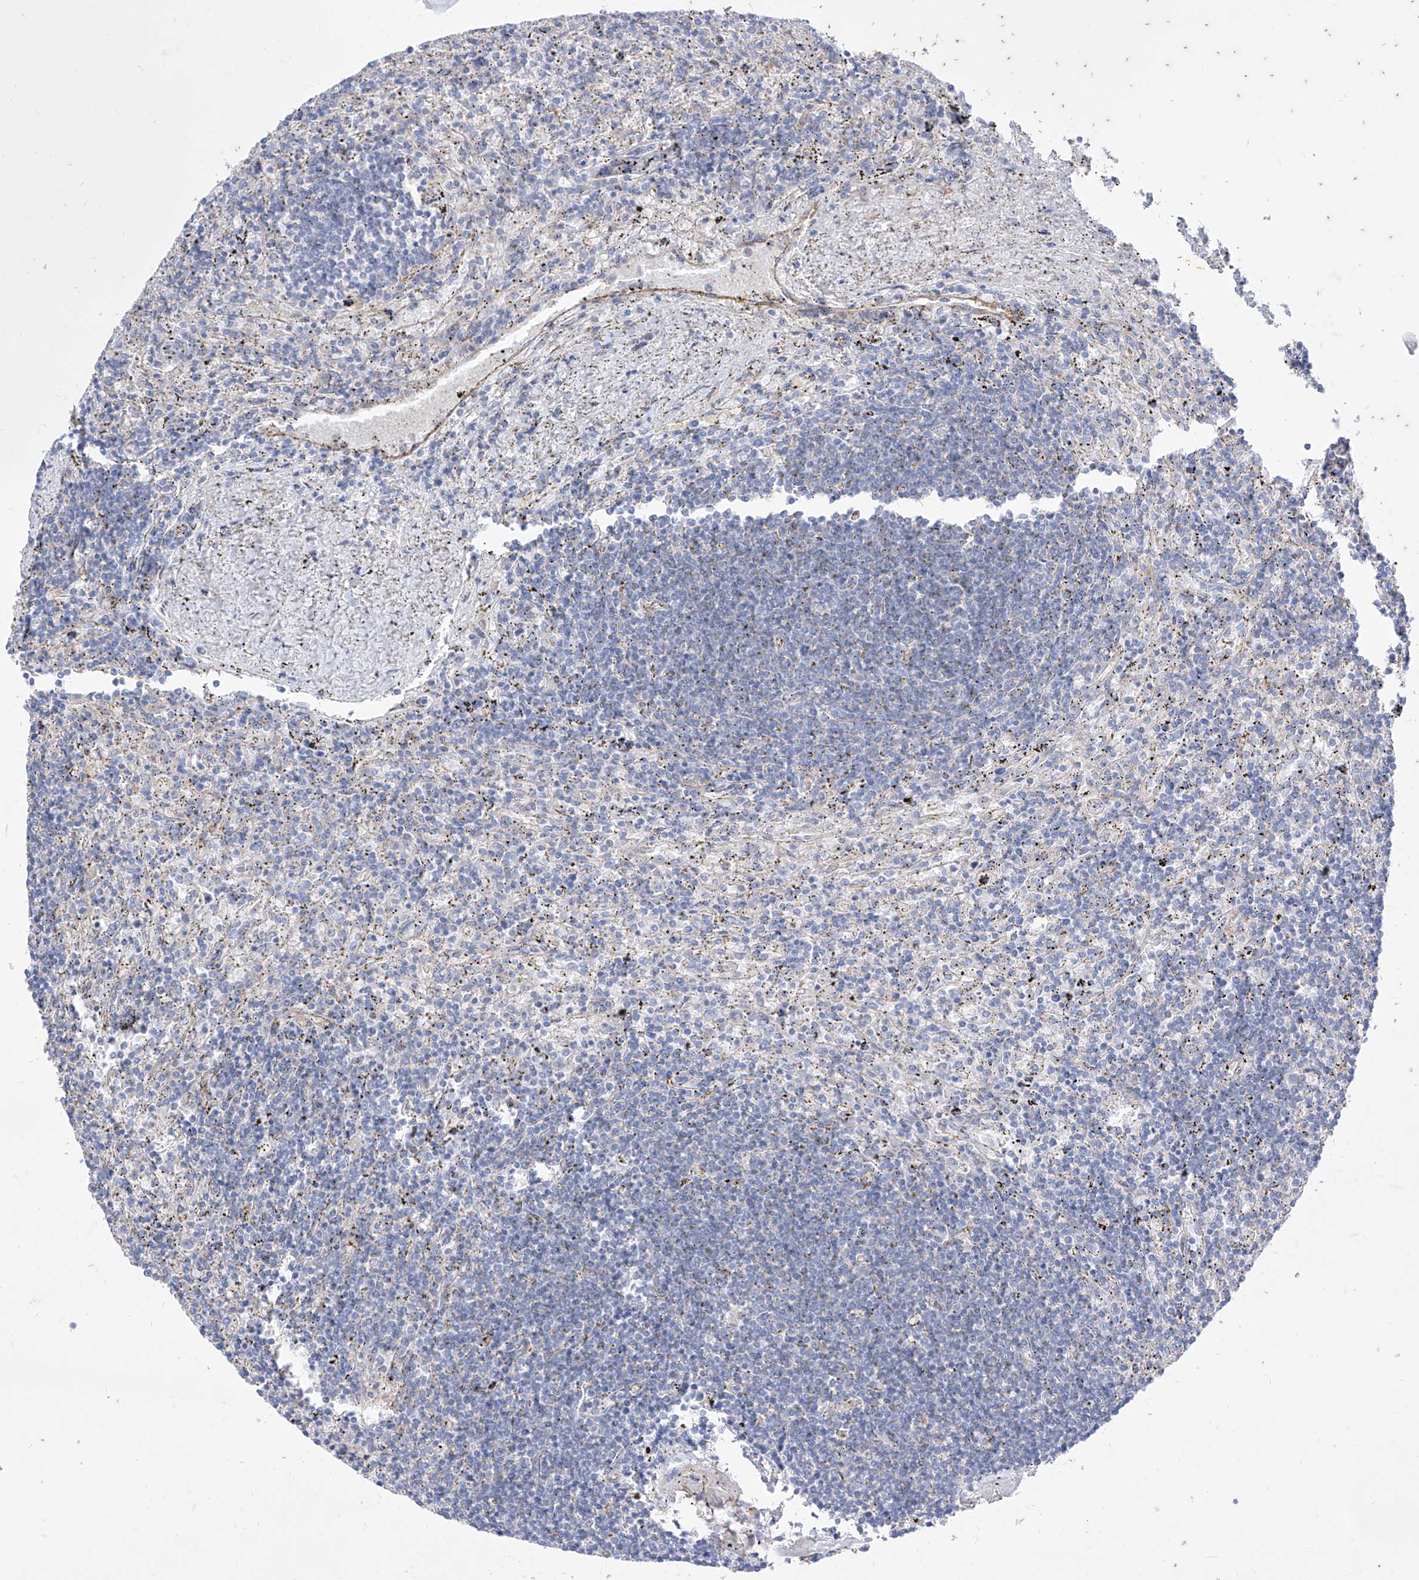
{"staining": {"intensity": "negative", "quantity": "none", "location": "none"}, "tissue": "lymphoma", "cell_type": "Tumor cells", "image_type": "cancer", "snomed": [{"axis": "morphology", "description": "Malignant lymphoma, non-Hodgkin's type, Low grade"}, {"axis": "topography", "description": "Spleen"}], "caption": "DAB (3,3'-diaminobenzidine) immunohistochemical staining of lymphoma shows no significant expression in tumor cells. (IHC, brightfield microscopy, high magnification).", "gene": "C1orf74", "patient": {"sex": "male", "age": 76}}